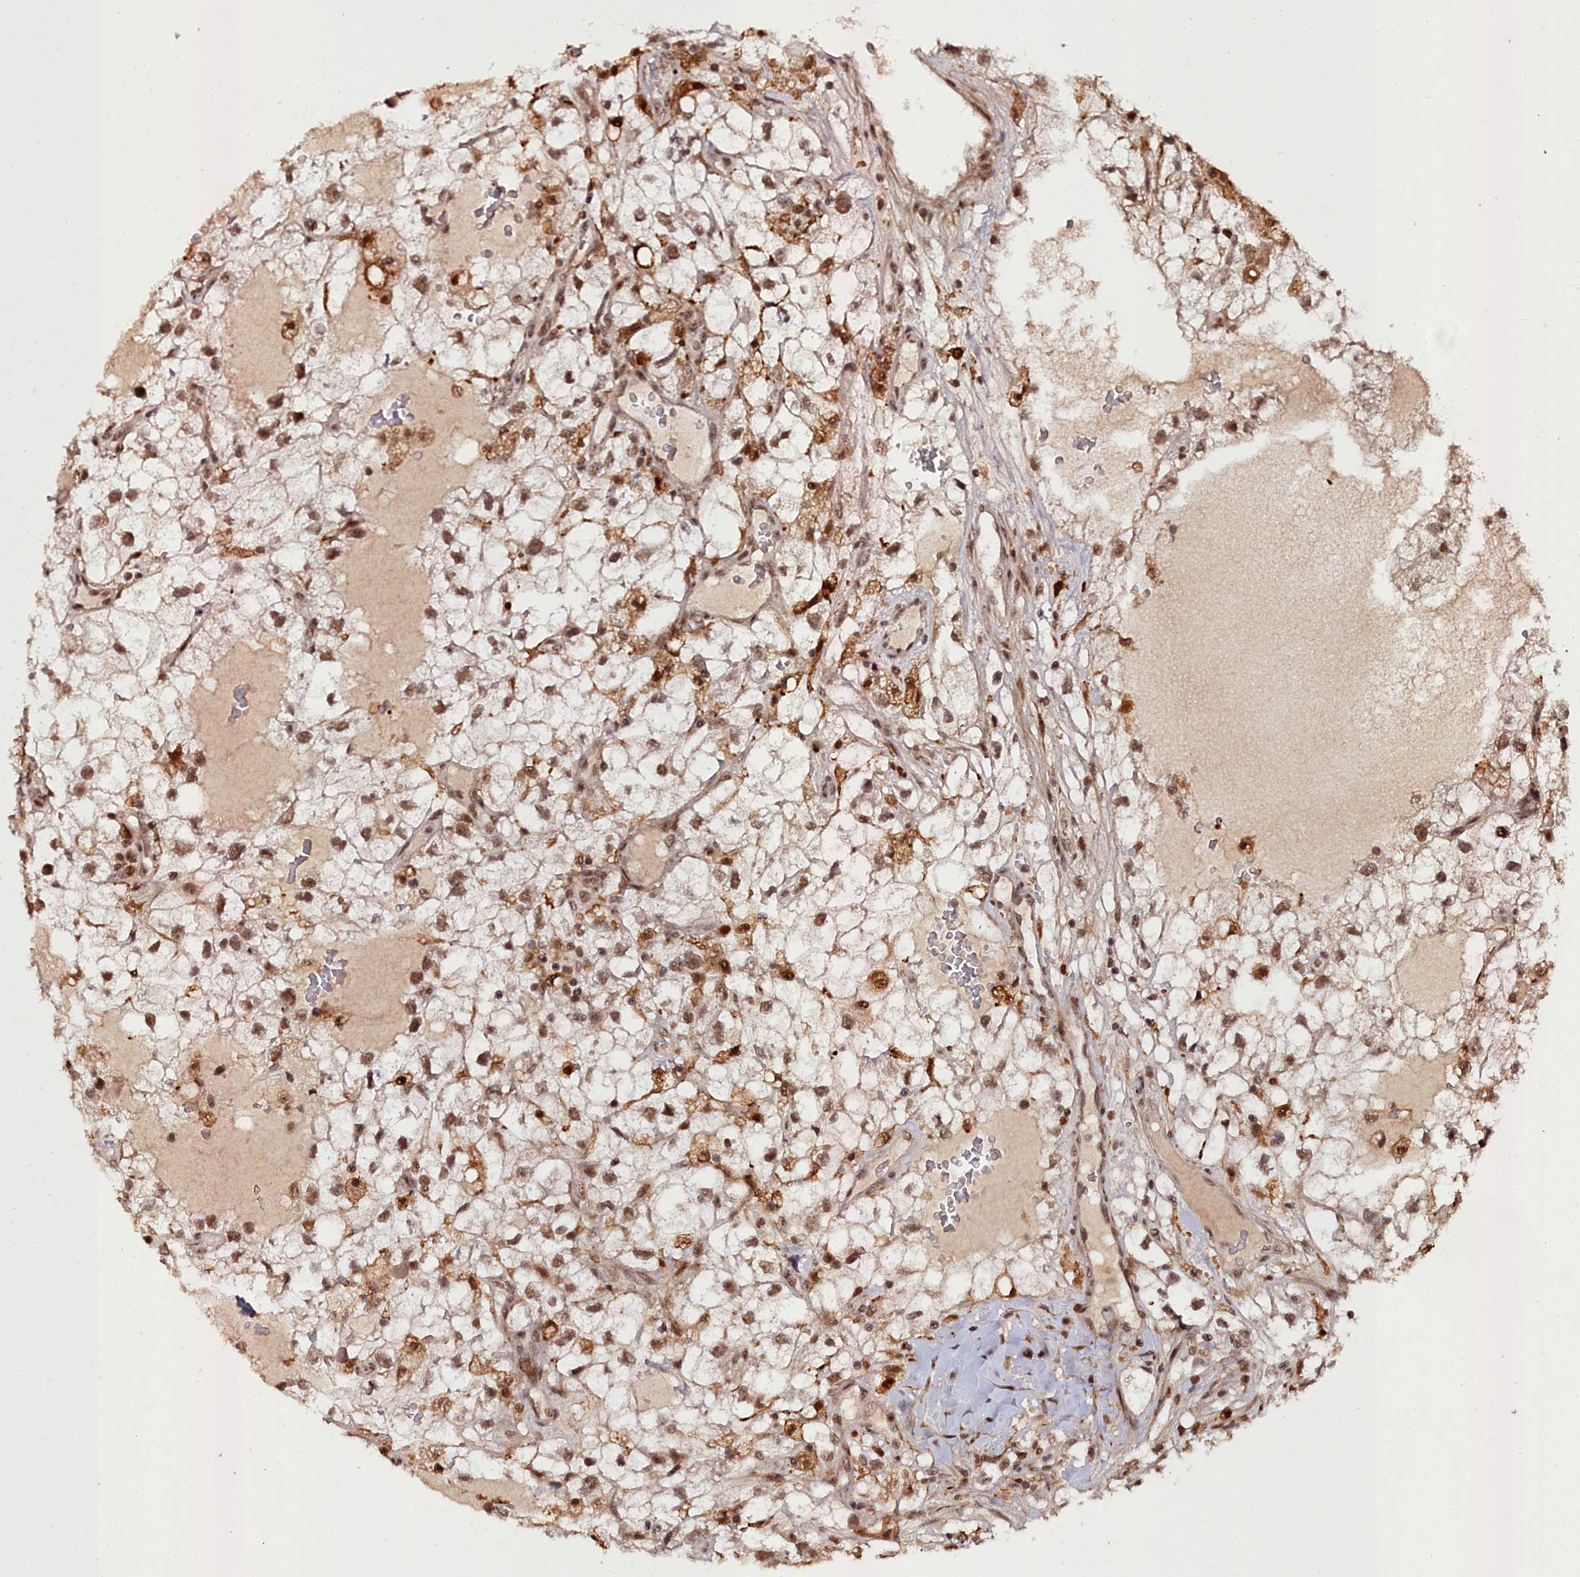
{"staining": {"intensity": "moderate", "quantity": ">75%", "location": "nuclear"}, "tissue": "renal cancer", "cell_type": "Tumor cells", "image_type": "cancer", "snomed": [{"axis": "morphology", "description": "Adenocarcinoma, NOS"}, {"axis": "topography", "description": "Kidney"}], "caption": "High-power microscopy captured an immunohistochemistry histopathology image of renal adenocarcinoma, revealing moderate nuclear staining in about >75% of tumor cells.", "gene": "CXXC1", "patient": {"sex": "male", "age": 59}}